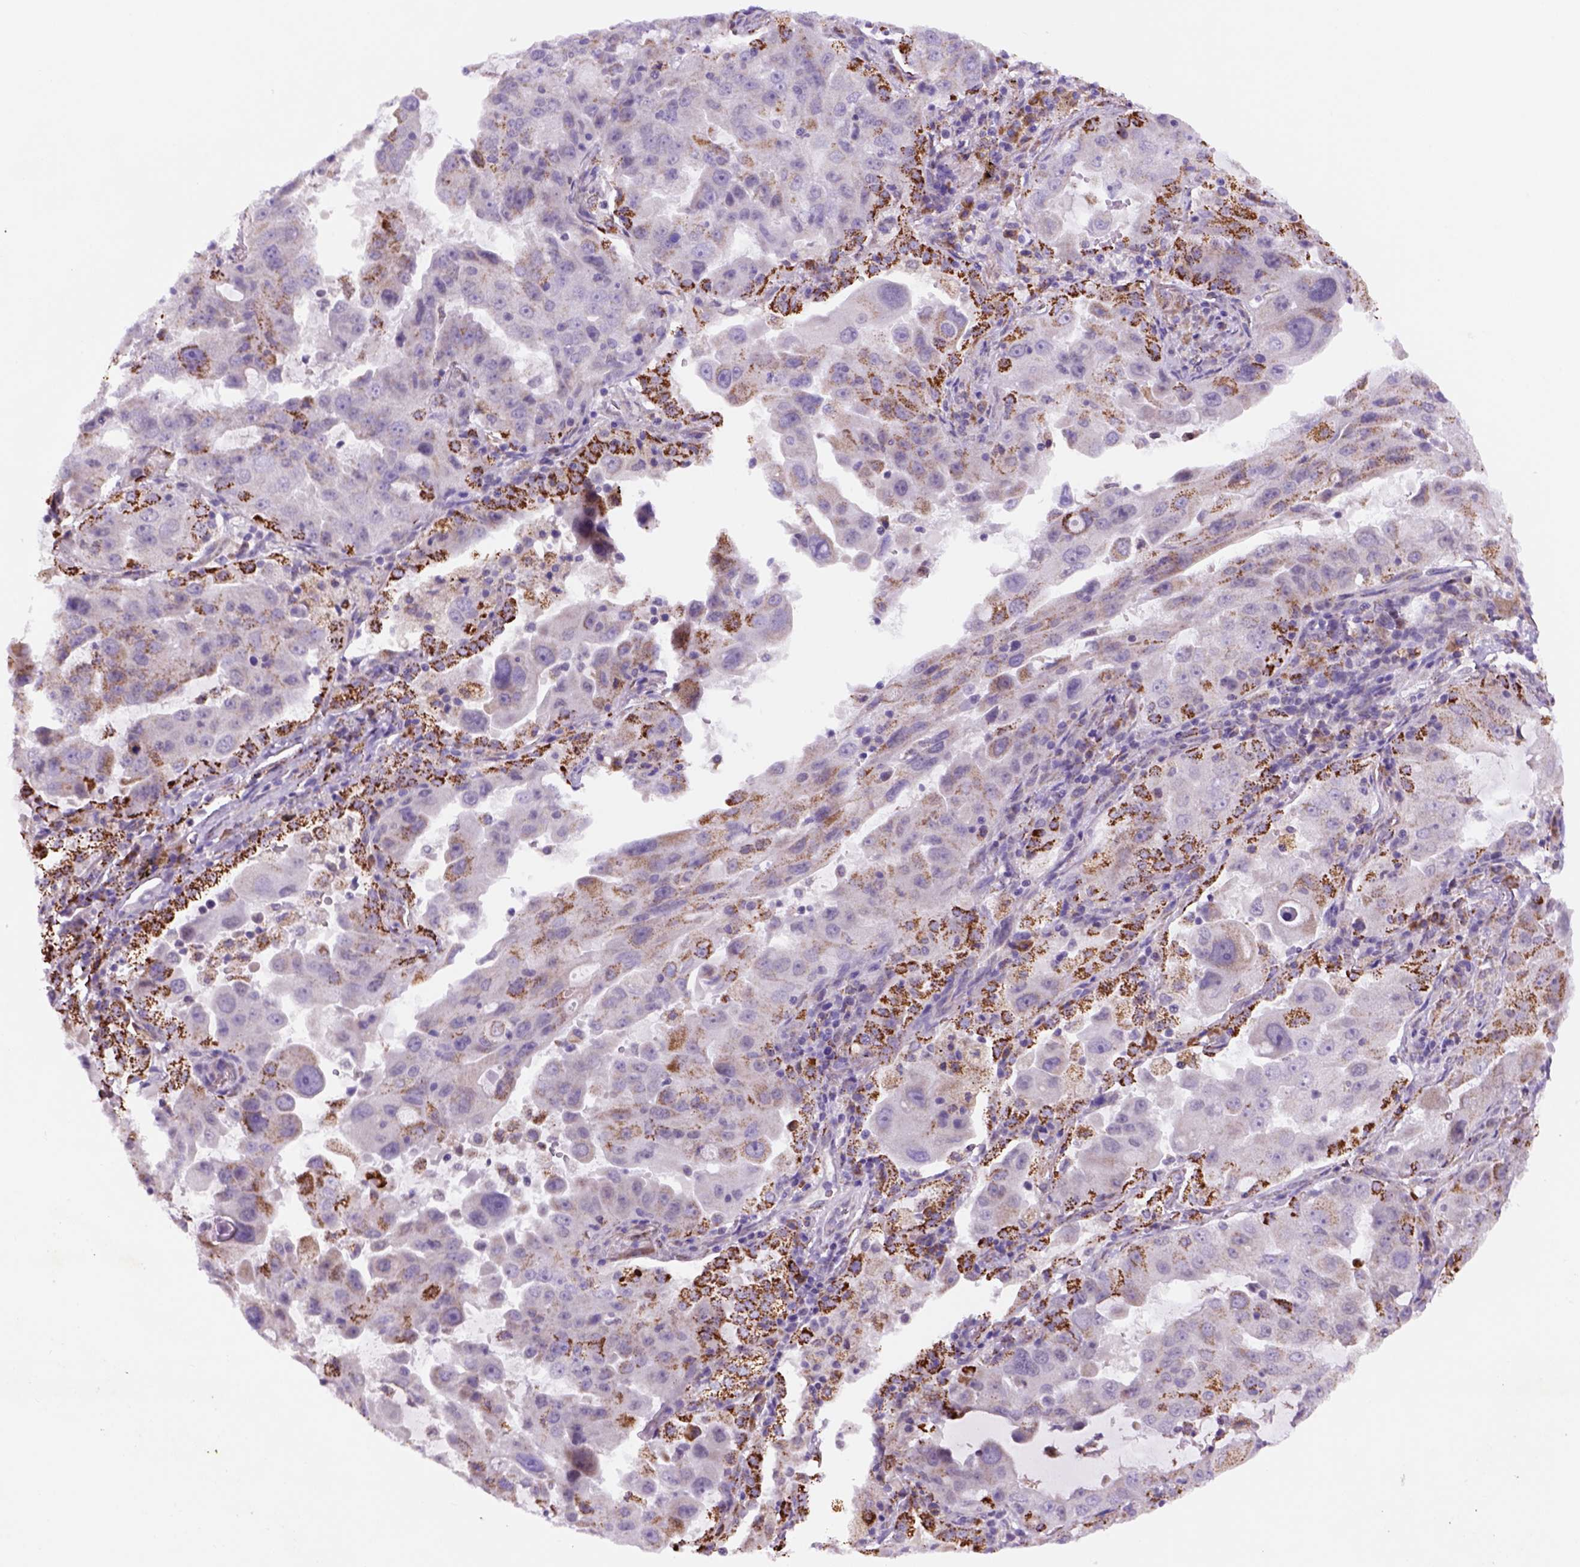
{"staining": {"intensity": "moderate", "quantity": "25%-75%", "location": "cytoplasmic/membranous"}, "tissue": "lung cancer", "cell_type": "Tumor cells", "image_type": "cancer", "snomed": [{"axis": "morphology", "description": "Adenocarcinoma, NOS"}, {"axis": "topography", "description": "Lung"}], "caption": "Approximately 25%-75% of tumor cells in lung cancer (adenocarcinoma) show moderate cytoplasmic/membranous protein staining as visualized by brown immunohistochemical staining.", "gene": "FZD7", "patient": {"sex": "female", "age": 61}}